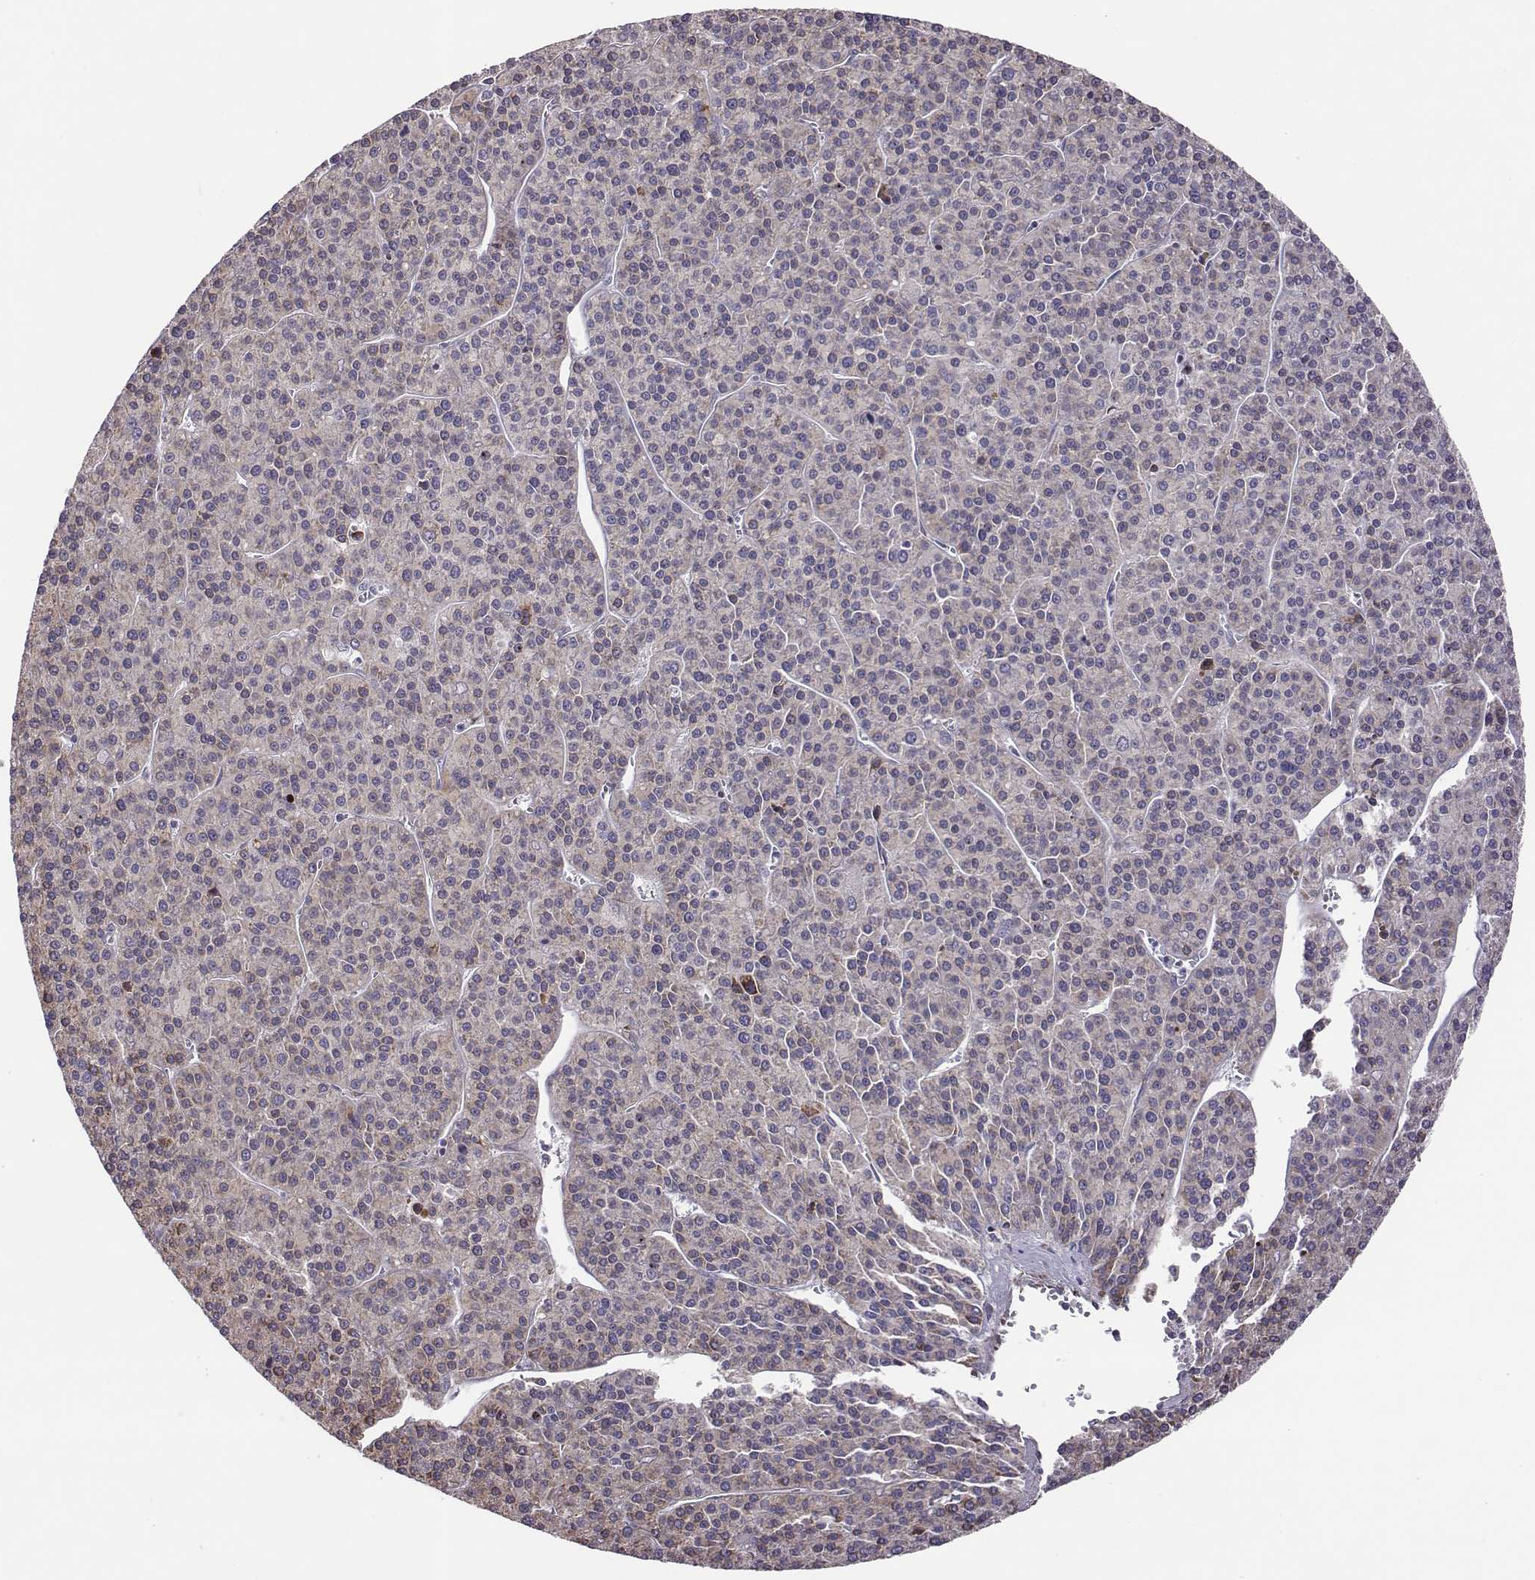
{"staining": {"intensity": "negative", "quantity": "none", "location": "none"}, "tissue": "liver cancer", "cell_type": "Tumor cells", "image_type": "cancer", "snomed": [{"axis": "morphology", "description": "Carcinoma, Hepatocellular, NOS"}, {"axis": "topography", "description": "Liver"}], "caption": "Immunohistochemistry image of neoplastic tissue: human liver cancer (hepatocellular carcinoma) stained with DAB exhibits no significant protein staining in tumor cells.", "gene": "SELENOI", "patient": {"sex": "female", "age": 58}}